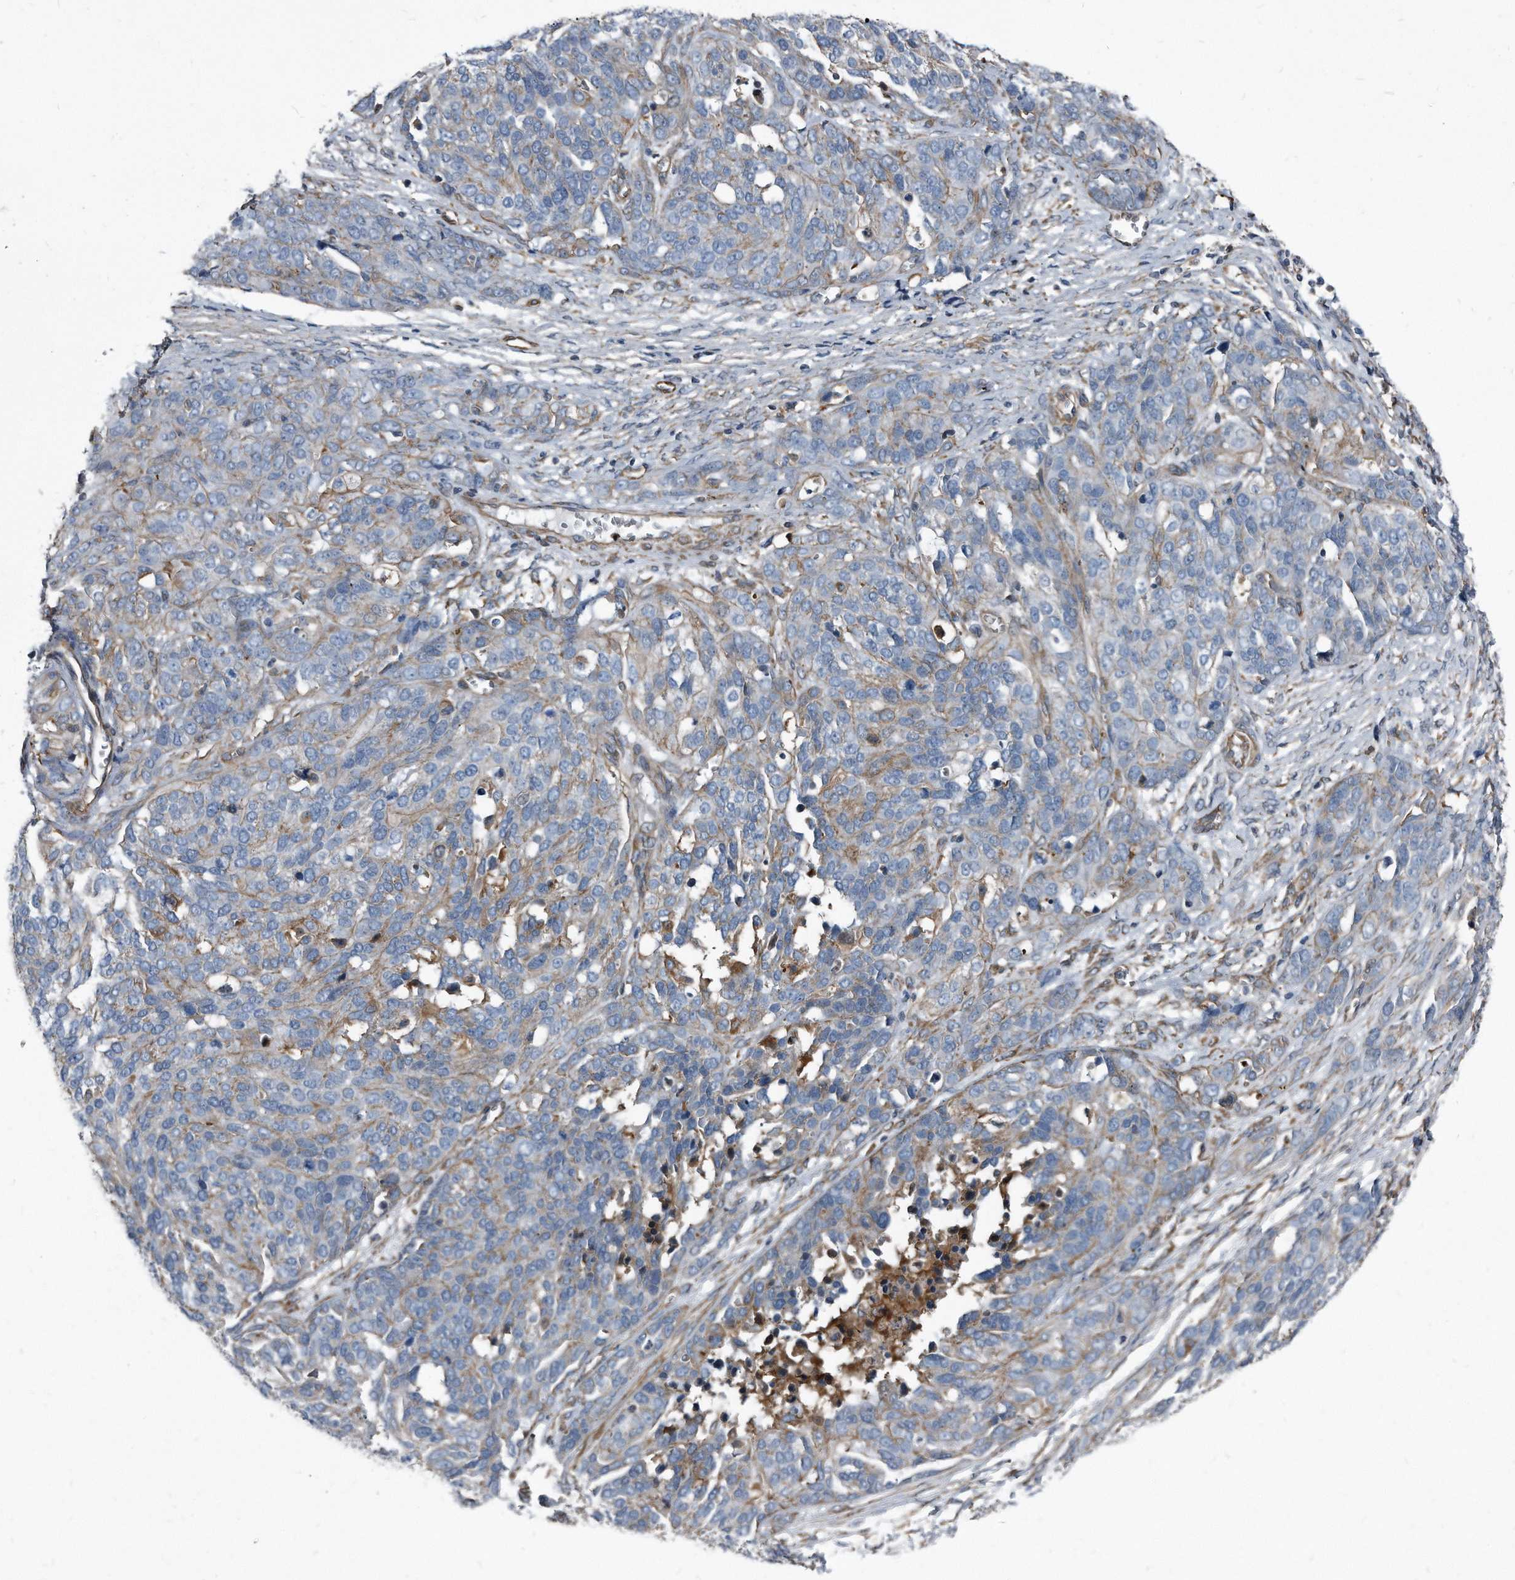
{"staining": {"intensity": "weak", "quantity": "25%-75%", "location": "cytoplasmic/membranous"}, "tissue": "ovarian cancer", "cell_type": "Tumor cells", "image_type": "cancer", "snomed": [{"axis": "morphology", "description": "Cystadenocarcinoma, serous, NOS"}, {"axis": "topography", "description": "Ovary"}], "caption": "Immunohistochemical staining of ovarian serous cystadenocarcinoma displays weak cytoplasmic/membranous protein expression in about 25%-75% of tumor cells.", "gene": "PLEC", "patient": {"sex": "female", "age": 44}}